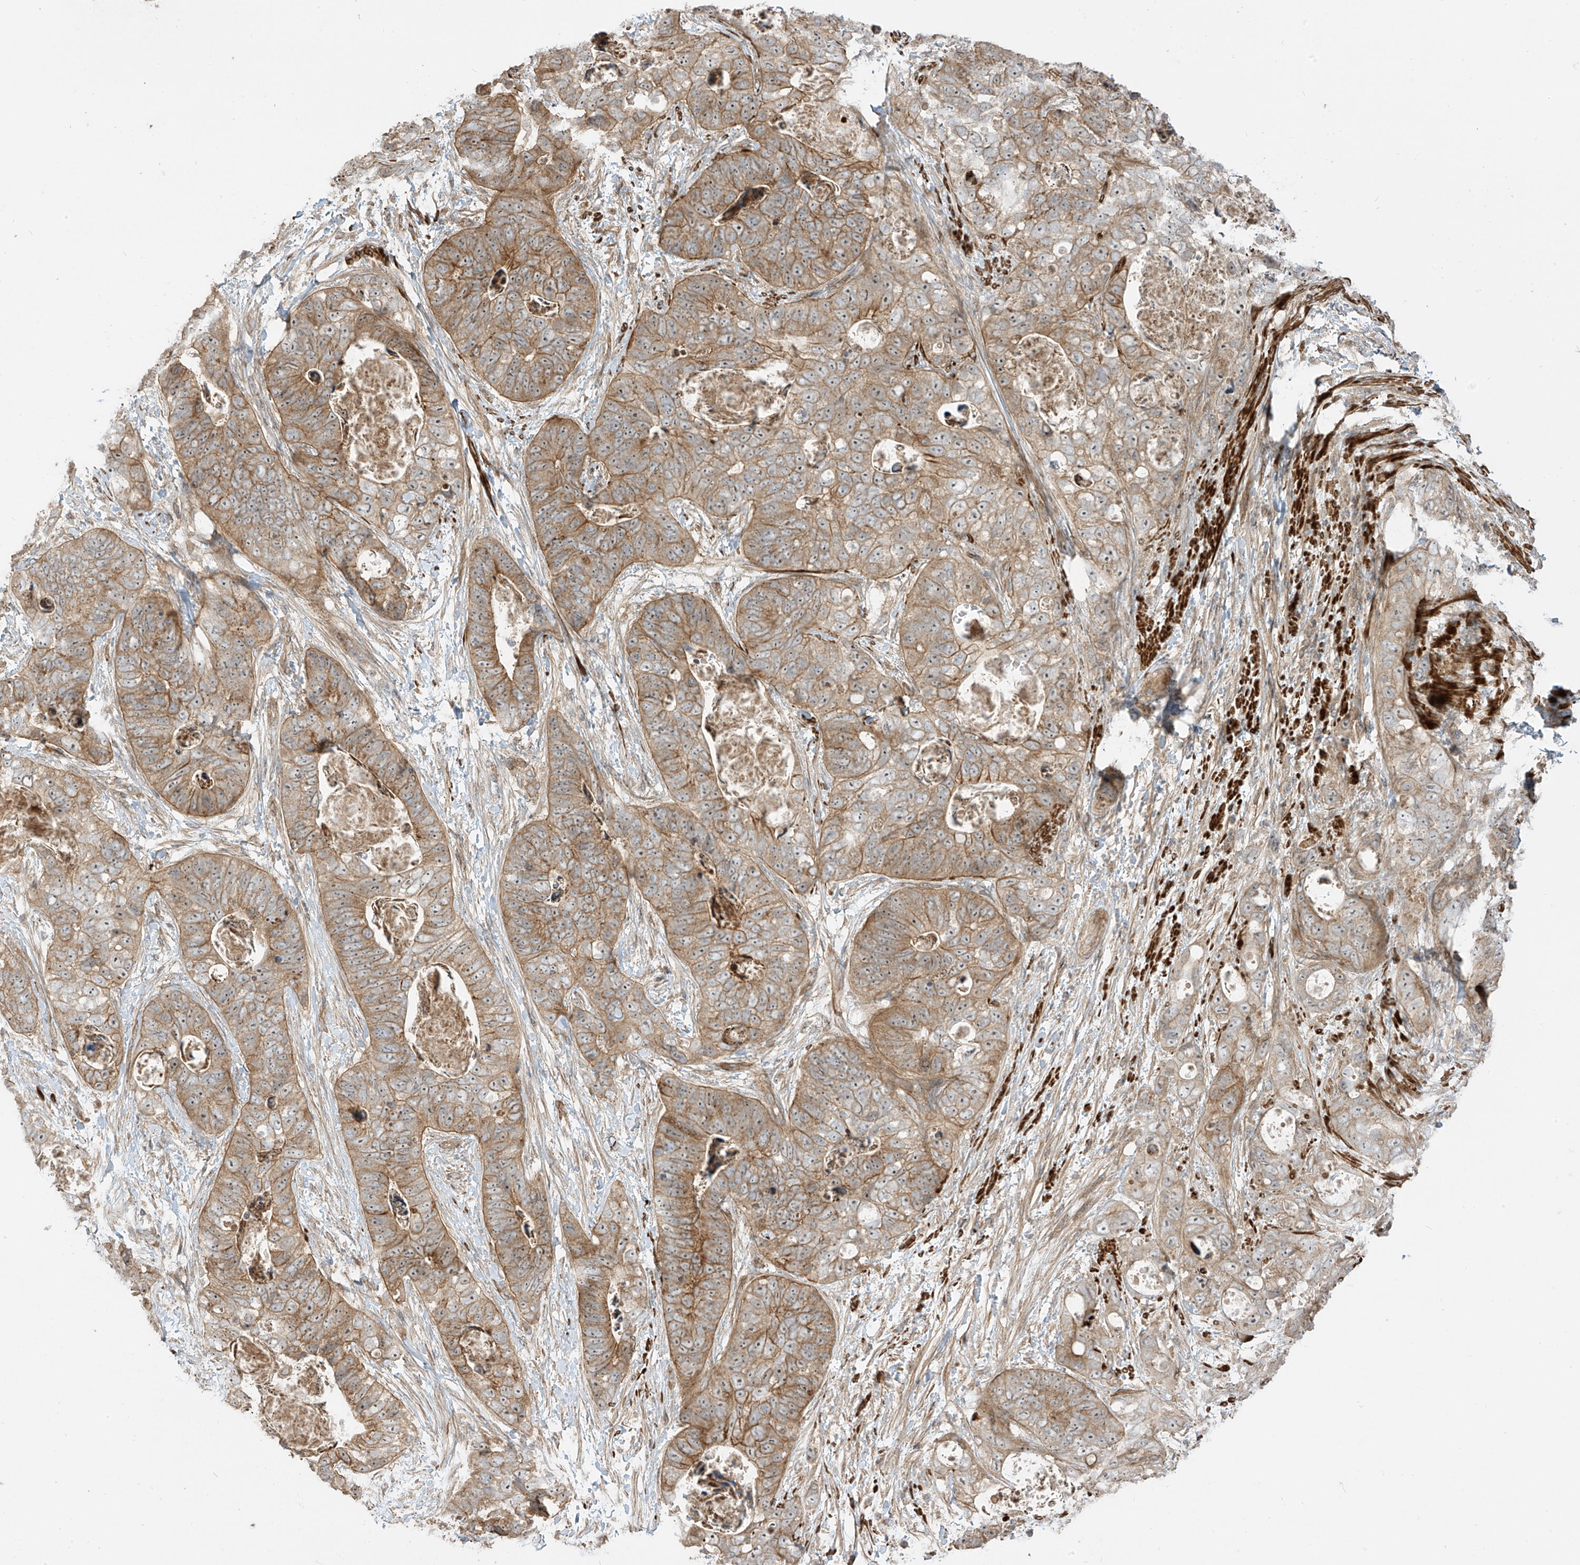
{"staining": {"intensity": "moderate", "quantity": ">75%", "location": "cytoplasmic/membranous"}, "tissue": "stomach cancer", "cell_type": "Tumor cells", "image_type": "cancer", "snomed": [{"axis": "morphology", "description": "Adenocarcinoma, NOS"}, {"axis": "topography", "description": "Stomach"}], "caption": "A medium amount of moderate cytoplasmic/membranous staining is present in about >75% of tumor cells in stomach cancer (adenocarcinoma) tissue.", "gene": "ENTR1", "patient": {"sex": "female", "age": 89}}